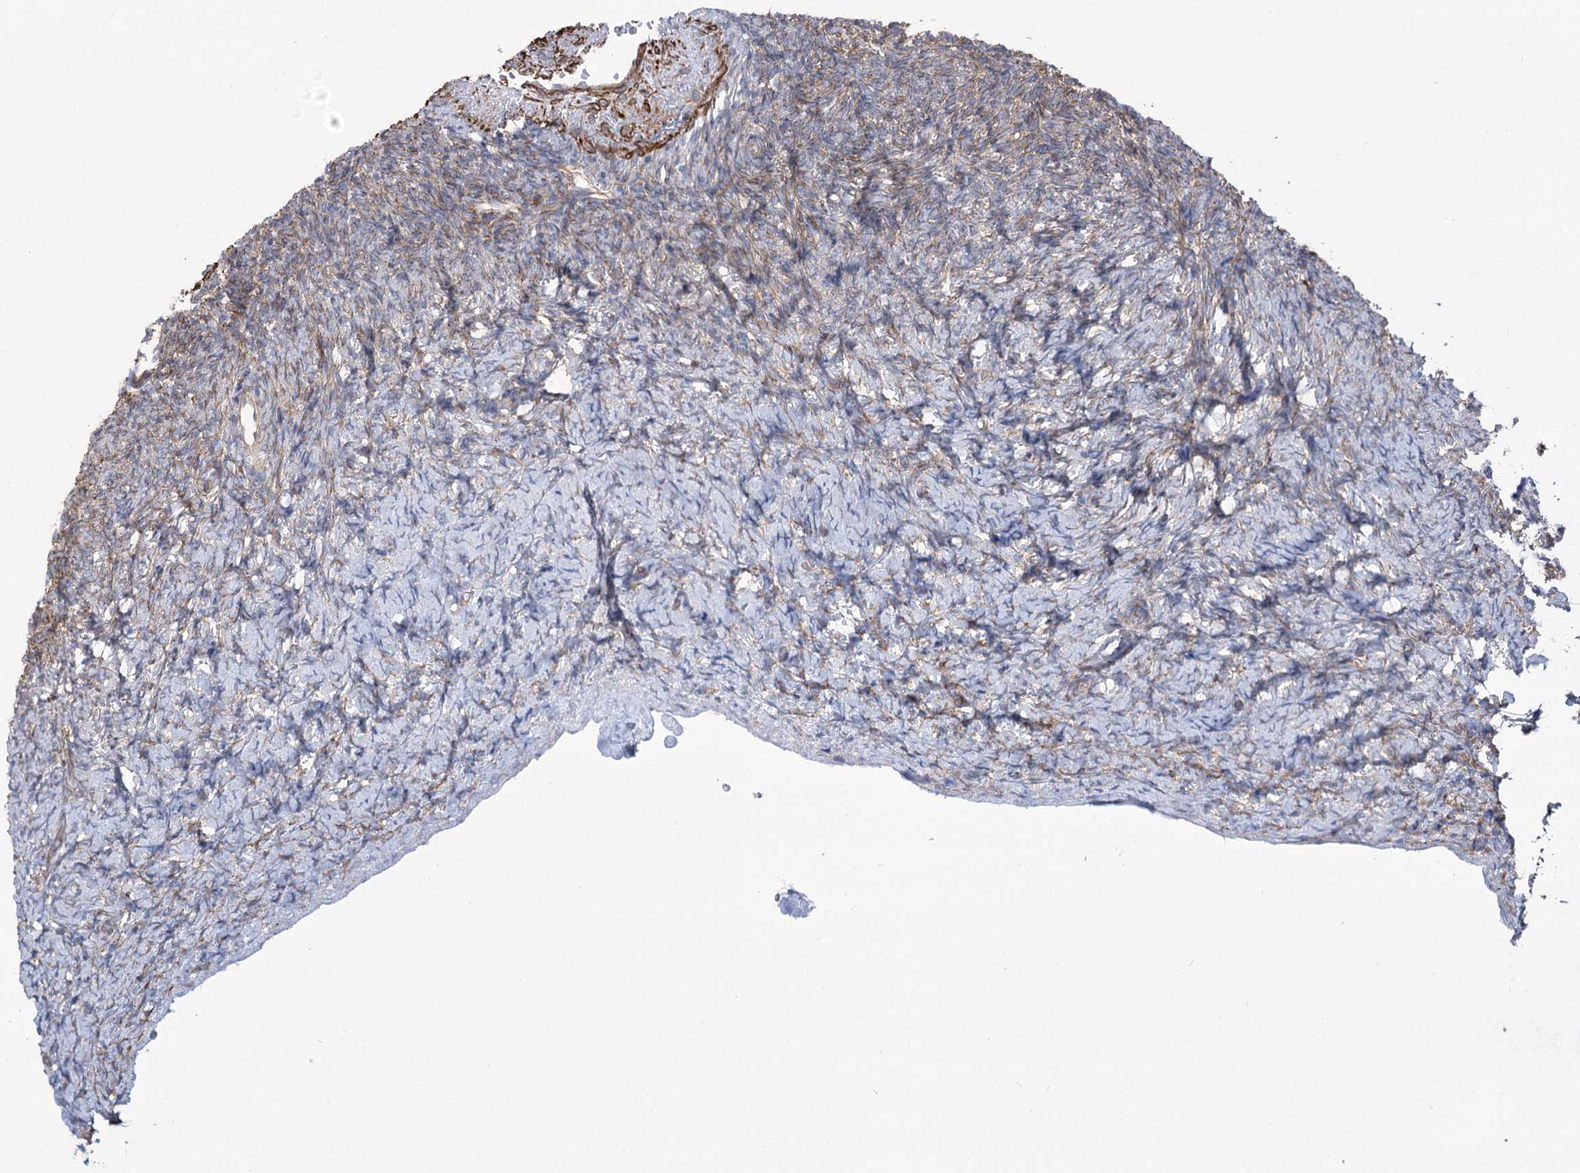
{"staining": {"intensity": "weak", "quantity": "25%-75%", "location": "cytoplasmic/membranous"}, "tissue": "ovary", "cell_type": "Ovarian stroma cells", "image_type": "normal", "snomed": [{"axis": "morphology", "description": "Normal tissue, NOS"}, {"axis": "topography", "description": "Ovary"}], "caption": "The micrograph shows immunohistochemical staining of unremarkable ovary. There is weak cytoplasmic/membranous staining is present in about 25%-75% of ovarian stroma cells.", "gene": "PLEKHA5", "patient": {"sex": "female", "age": 34}}